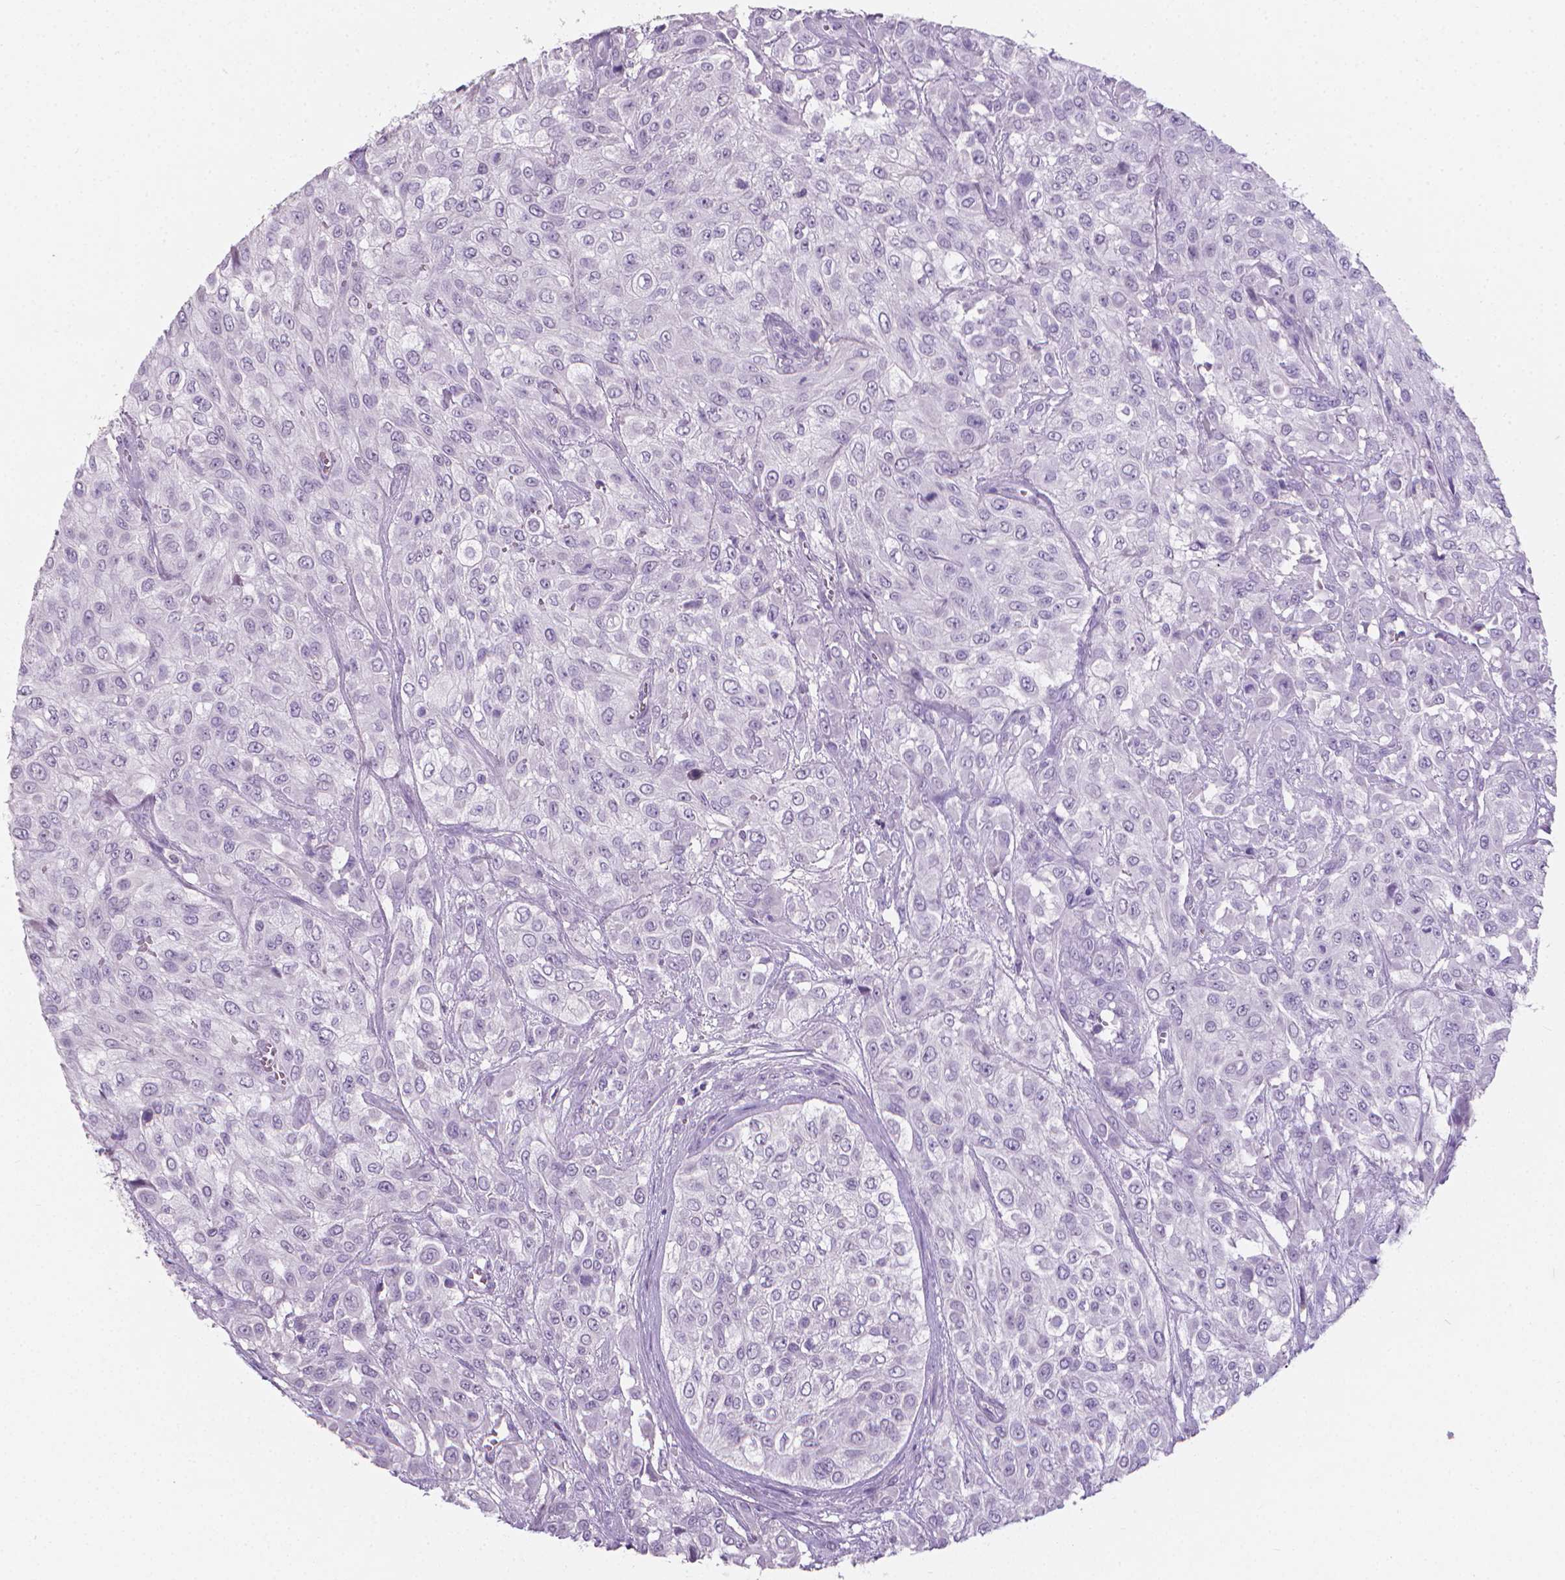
{"staining": {"intensity": "negative", "quantity": "none", "location": "none"}, "tissue": "urothelial cancer", "cell_type": "Tumor cells", "image_type": "cancer", "snomed": [{"axis": "morphology", "description": "Urothelial carcinoma, High grade"}, {"axis": "topography", "description": "Urinary bladder"}], "caption": "Immunohistochemical staining of urothelial carcinoma (high-grade) shows no significant positivity in tumor cells.", "gene": "XPNPEP2", "patient": {"sex": "male", "age": 57}}